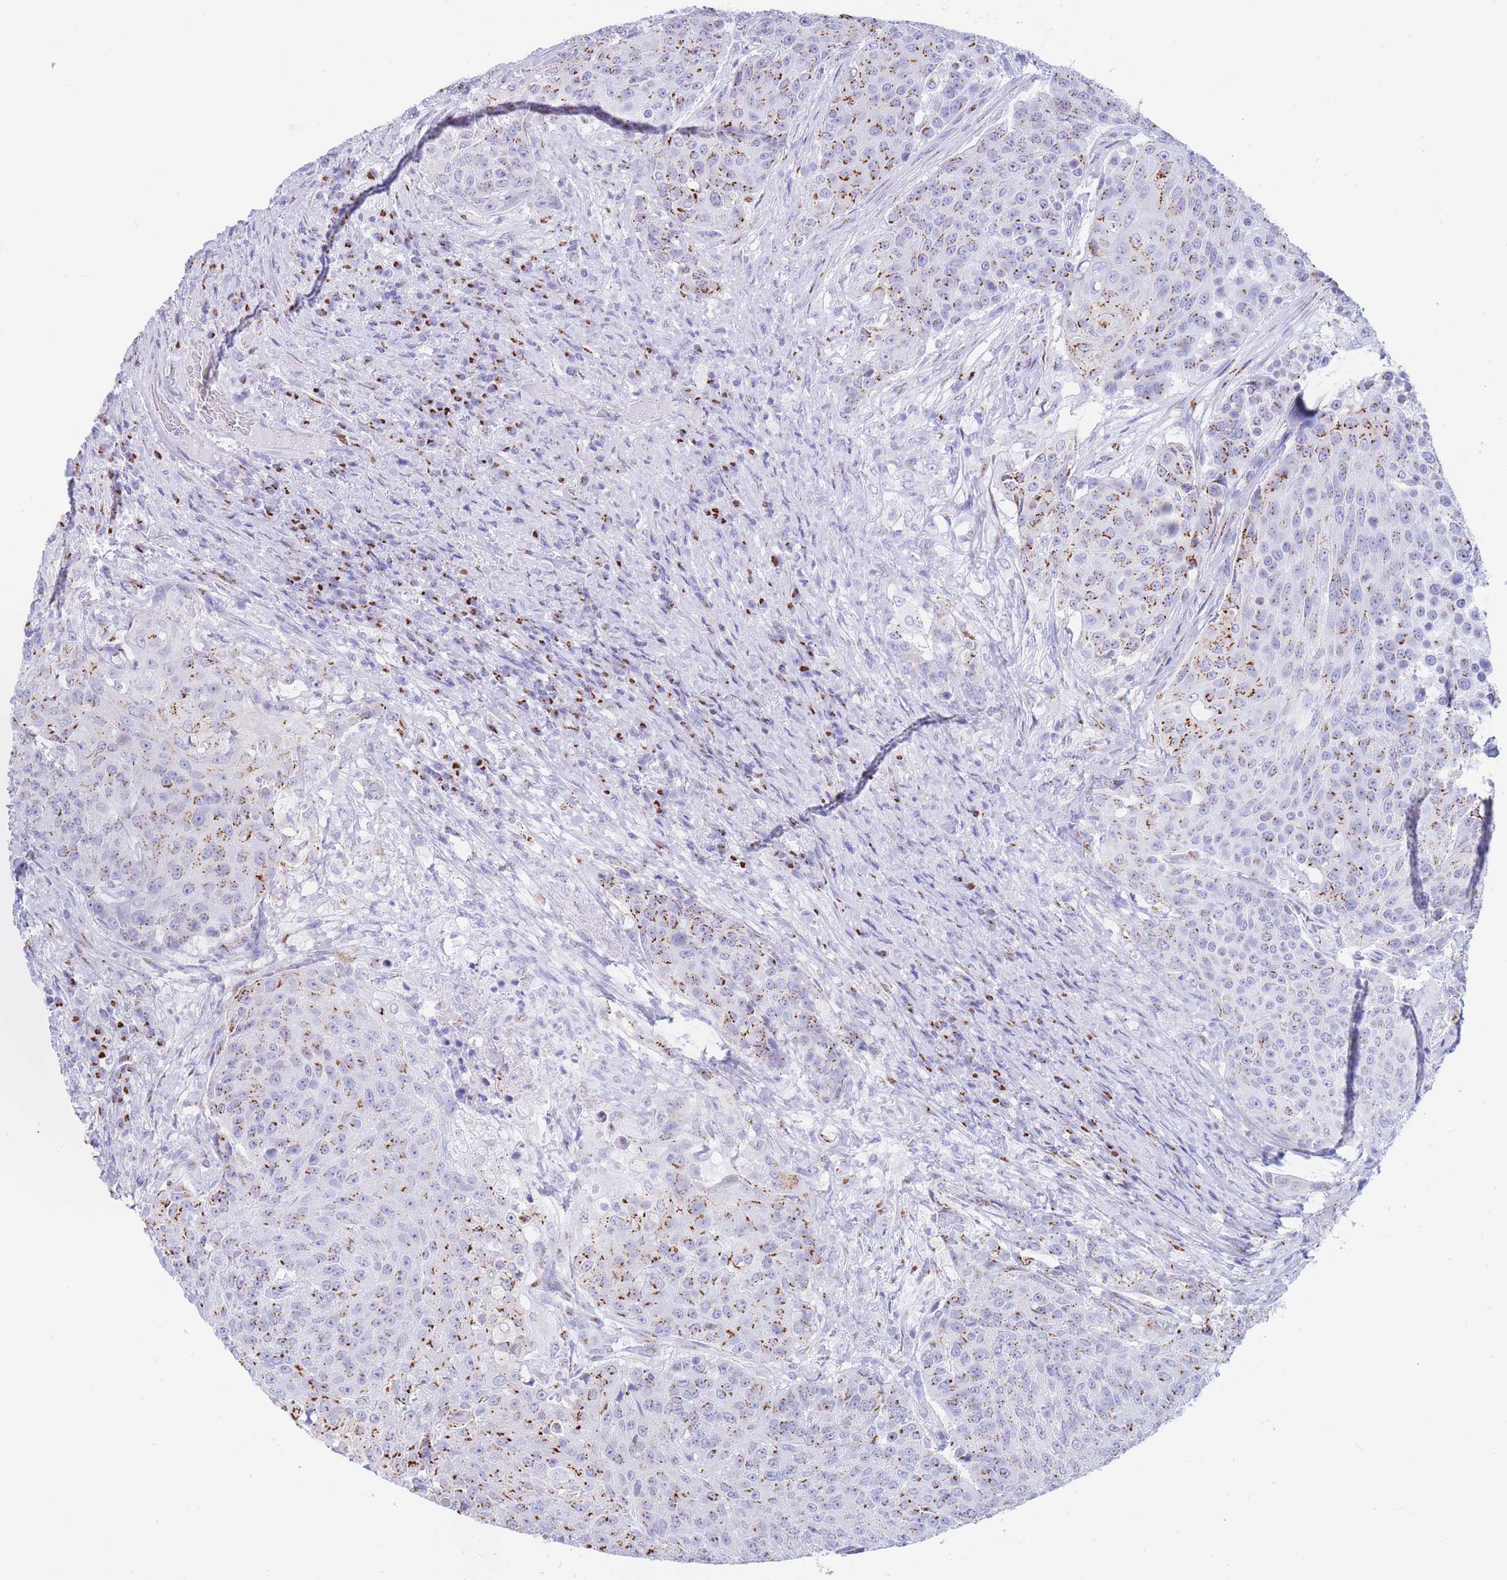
{"staining": {"intensity": "strong", "quantity": "25%-75%", "location": "cytoplasmic/membranous"}, "tissue": "urothelial cancer", "cell_type": "Tumor cells", "image_type": "cancer", "snomed": [{"axis": "morphology", "description": "Urothelial carcinoma, High grade"}, {"axis": "topography", "description": "Urinary bladder"}], "caption": "This photomicrograph demonstrates urothelial cancer stained with immunohistochemistry (IHC) to label a protein in brown. The cytoplasmic/membranous of tumor cells show strong positivity for the protein. Nuclei are counter-stained blue.", "gene": "FAM3C", "patient": {"sex": "female", "age": 63}}